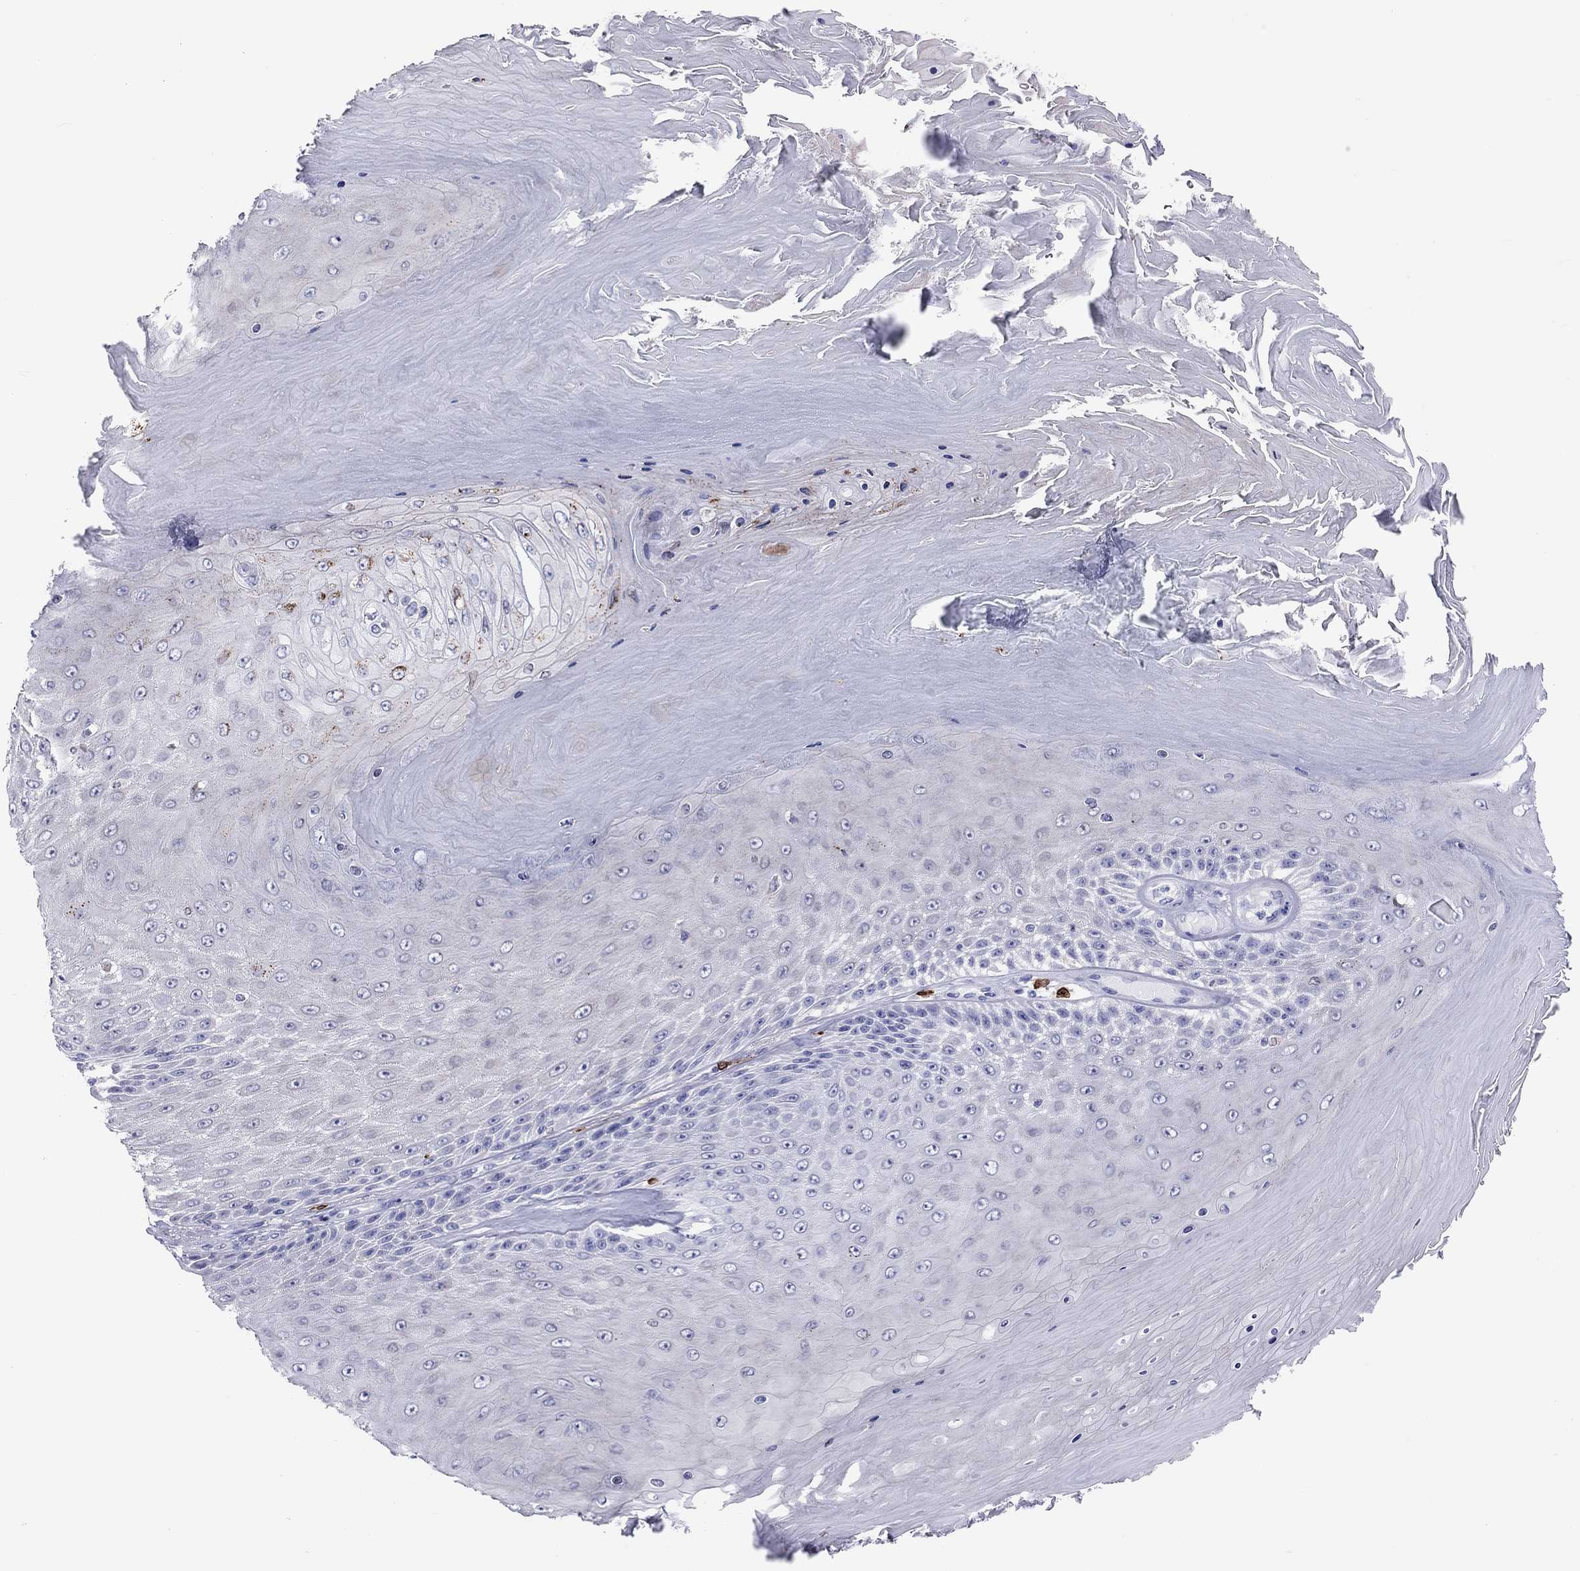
{"staining": {"intensity": "negative", "quantity": "none", "location": "none"}, "tissue": "skin cancer", "cell_type": "Tumor cells", "image_type": "cancer", "snomed": [{"axis": "morphology", "description": "Squamous cell carcinoma, NOS"}, {"axis": "topography", "description": "Skin"}], "caption": "This is an IHC image of human skin squamous cell carcinoma. There is no expression in tumor cells.", "gene": "ADORA2A", "patient": {"sex": "male", "age": 62}}